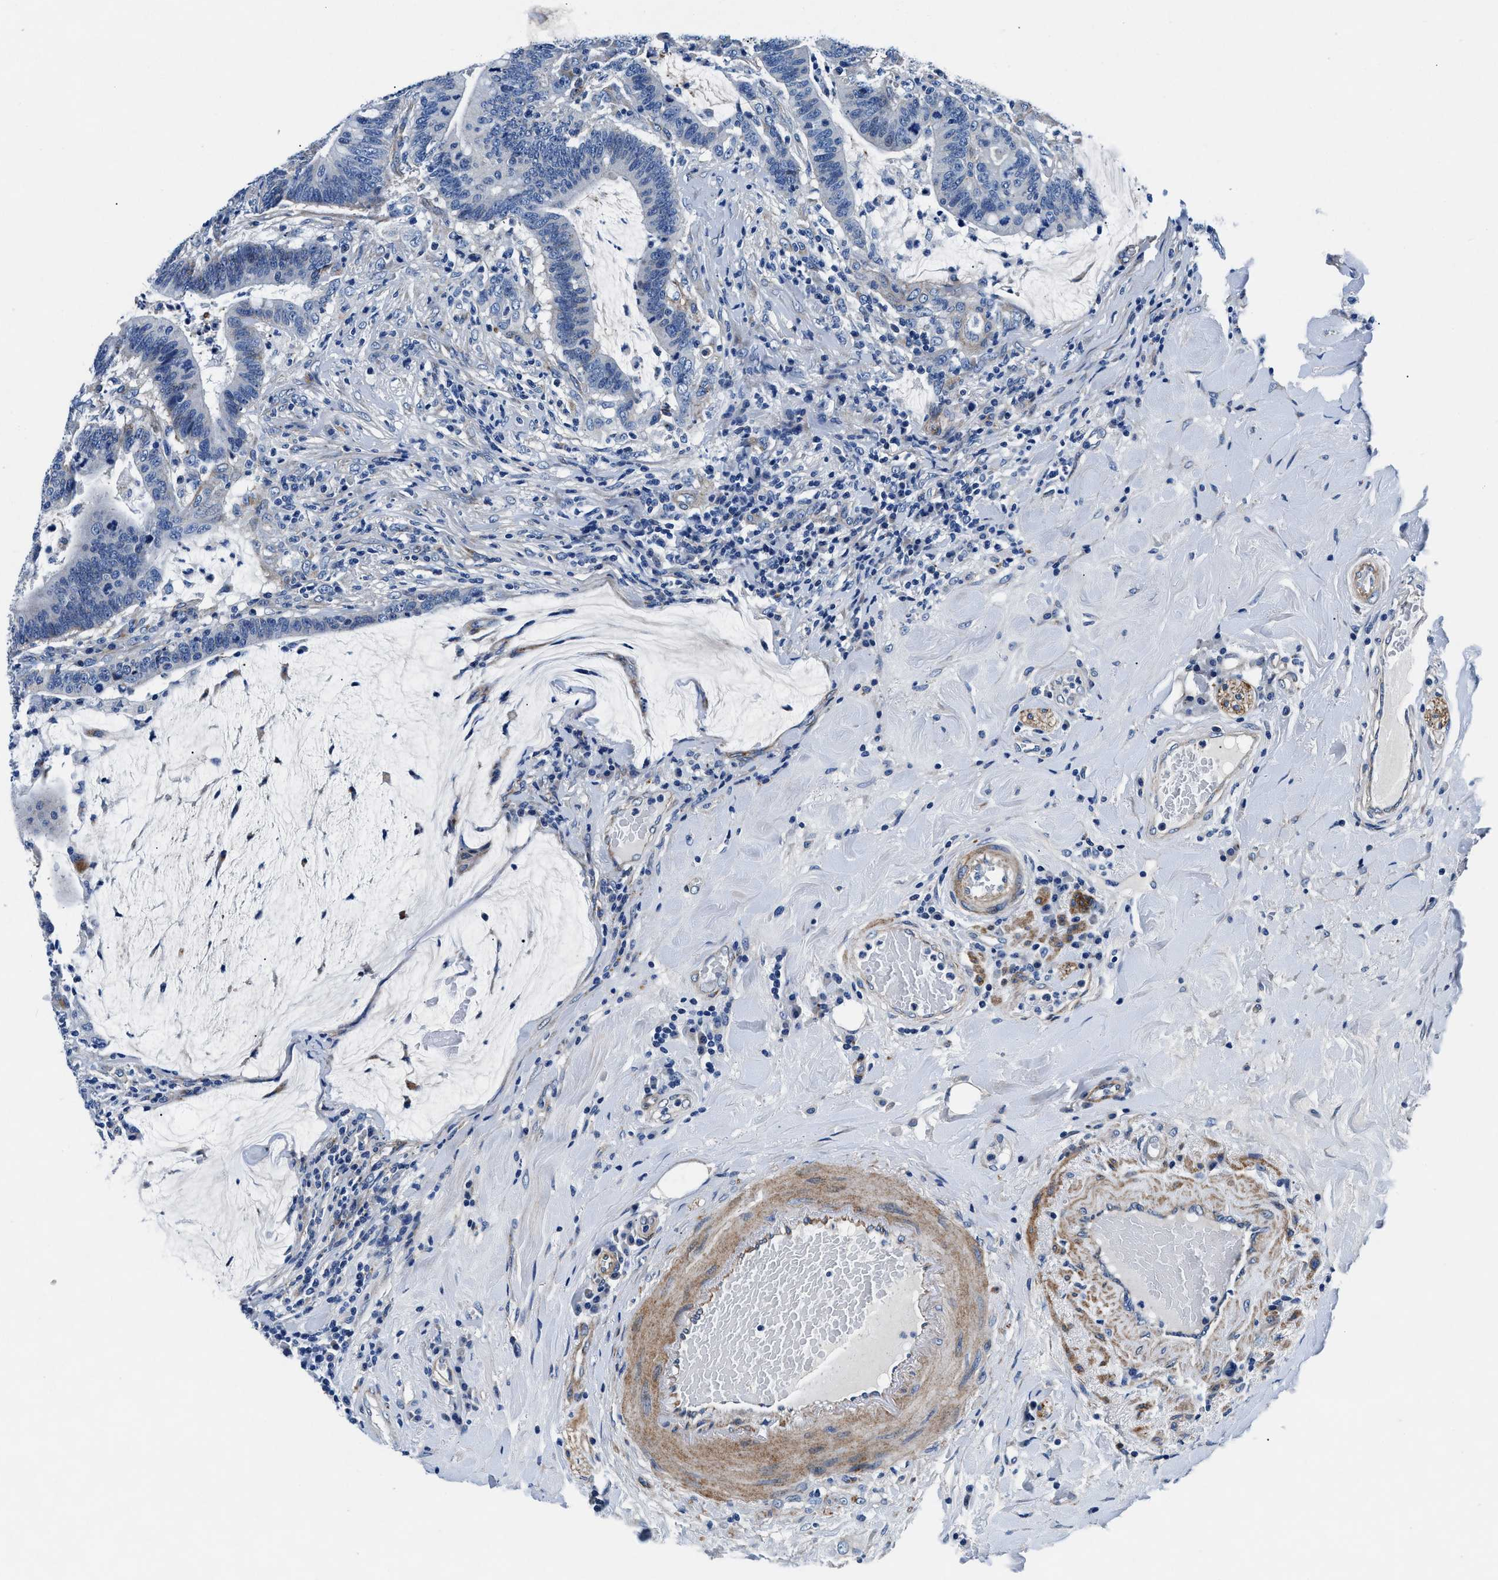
{"staining": {"intensity": "negative", "quantity": "none", "location": "none"}, "tissue": "colorectal cancer", "cell_type": "Tumor cells", "image_type": "cancer", "snomed": [{"axis": "morphology", "description": "Normal tissue, NOS"}, {"axis": "morphology", "description": "Adenocarcinoma, NOS"}, {"axis": "topography", "description": "Colon"}], "caption": "Colorectal cancer (adenocarcinoma) was stained to show a protein in brown. There is no significant positivity in tumor cells. (Brightfield microscopy of DAB (3,3'-diaminobenzidine) immunohistochemistry at high magnification).", "gene": "DAG1", "patient": {"sex": "female", "age": 66}}